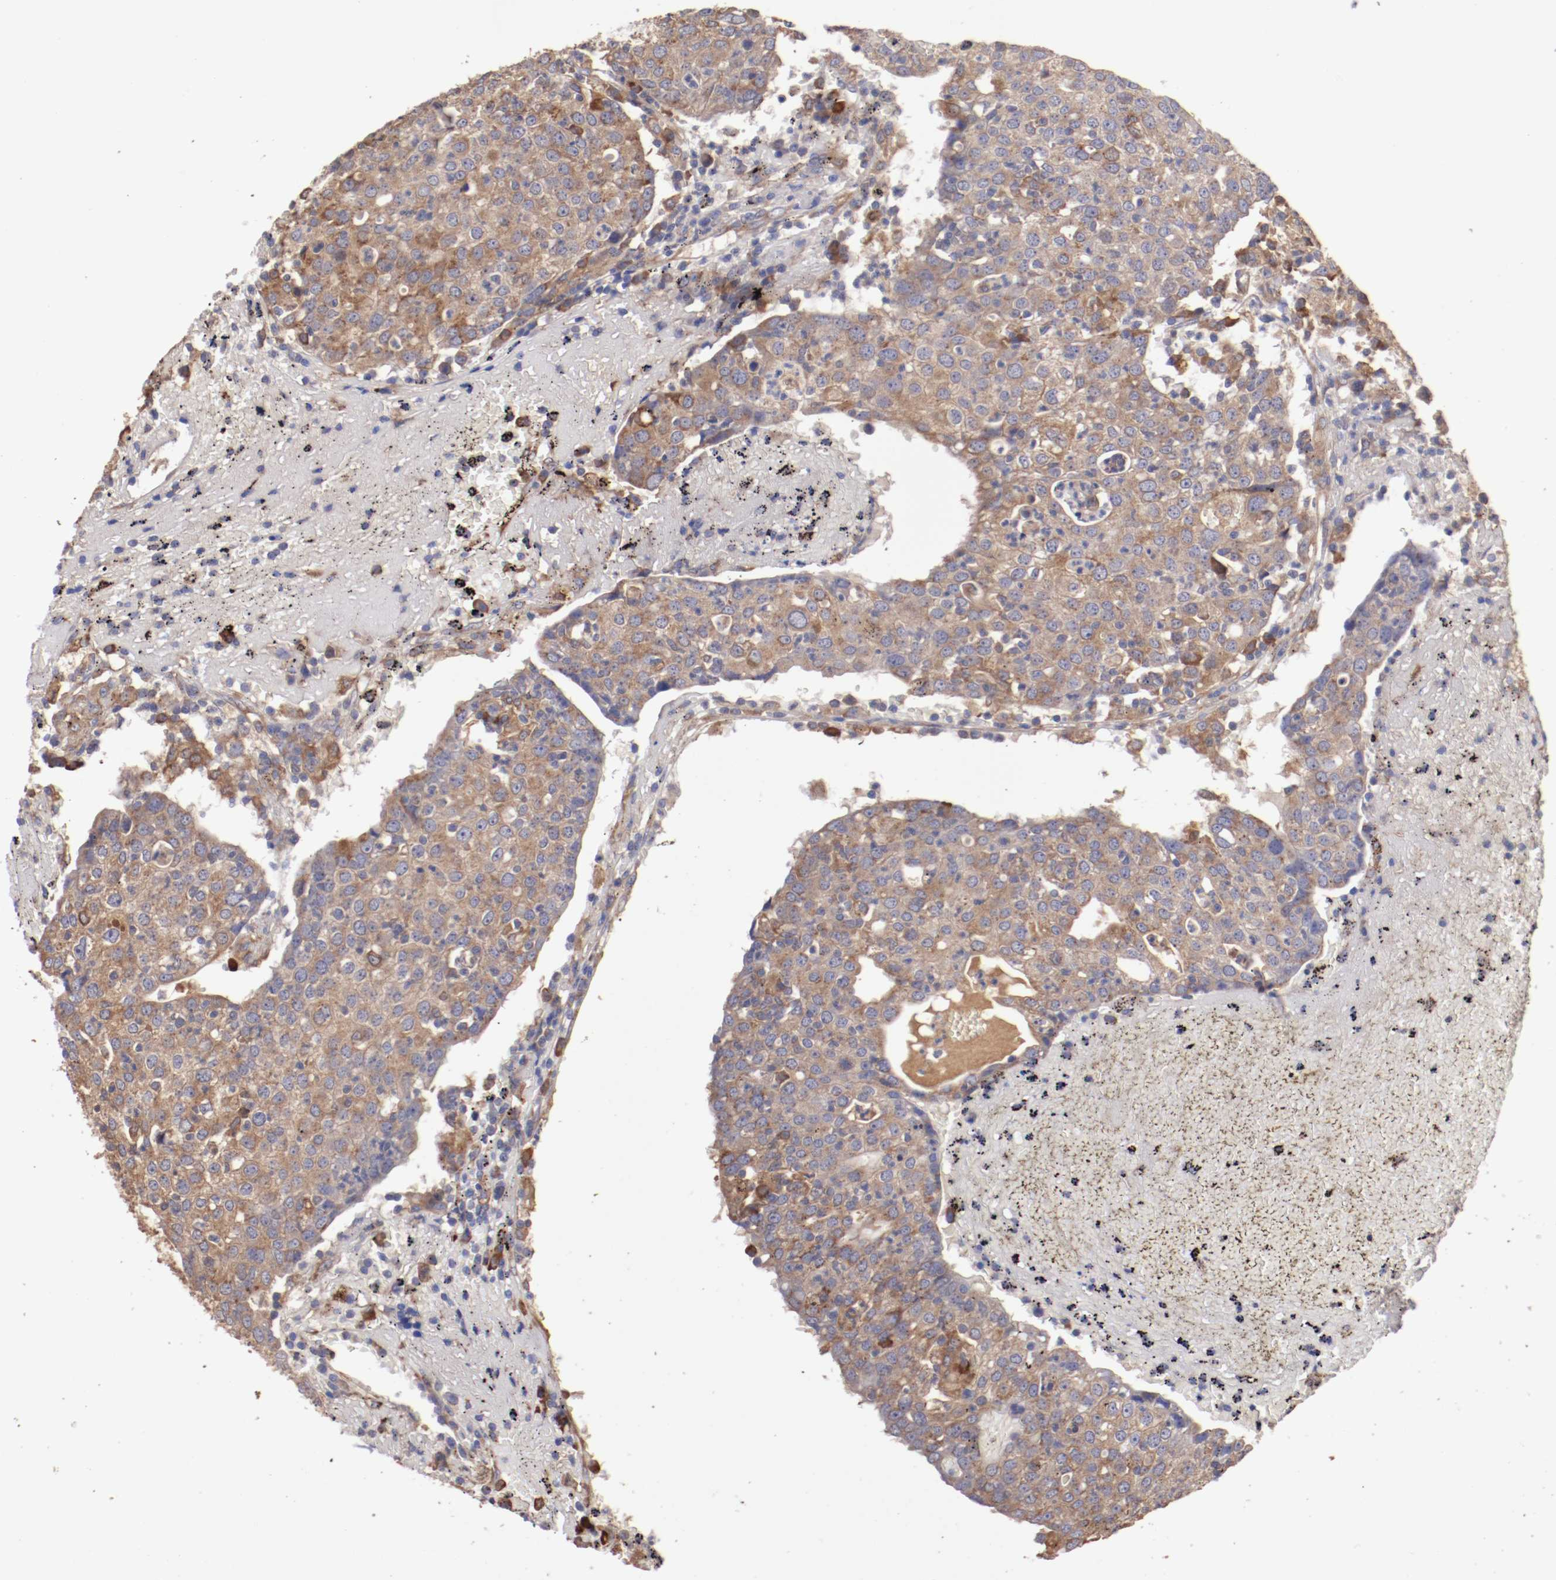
{"staining": {"intensity": "weak", "quantity": ">75%", "location": "cytoplasmic/membranous"}, "tissue": "head and neck cancer", "cell_type": "Tumor cells", "image_type": "cancer", "snomed": [{"axis": "morphology", "description": "Adenocarcinoma, NOS"}, {"axis": "topography", "description": "Salivary gland"}, {"axis": "topography", "description": "Head-Neck"}], "caption": "High-power microscopy captured an IHC histopathology image of head and neck cancer, revealing weak cytoplasmic/membranous staining in approximately >75% of tumor cells.", "gene": "NFKBIE", "patient": {"sex": "female", "age": 65}}